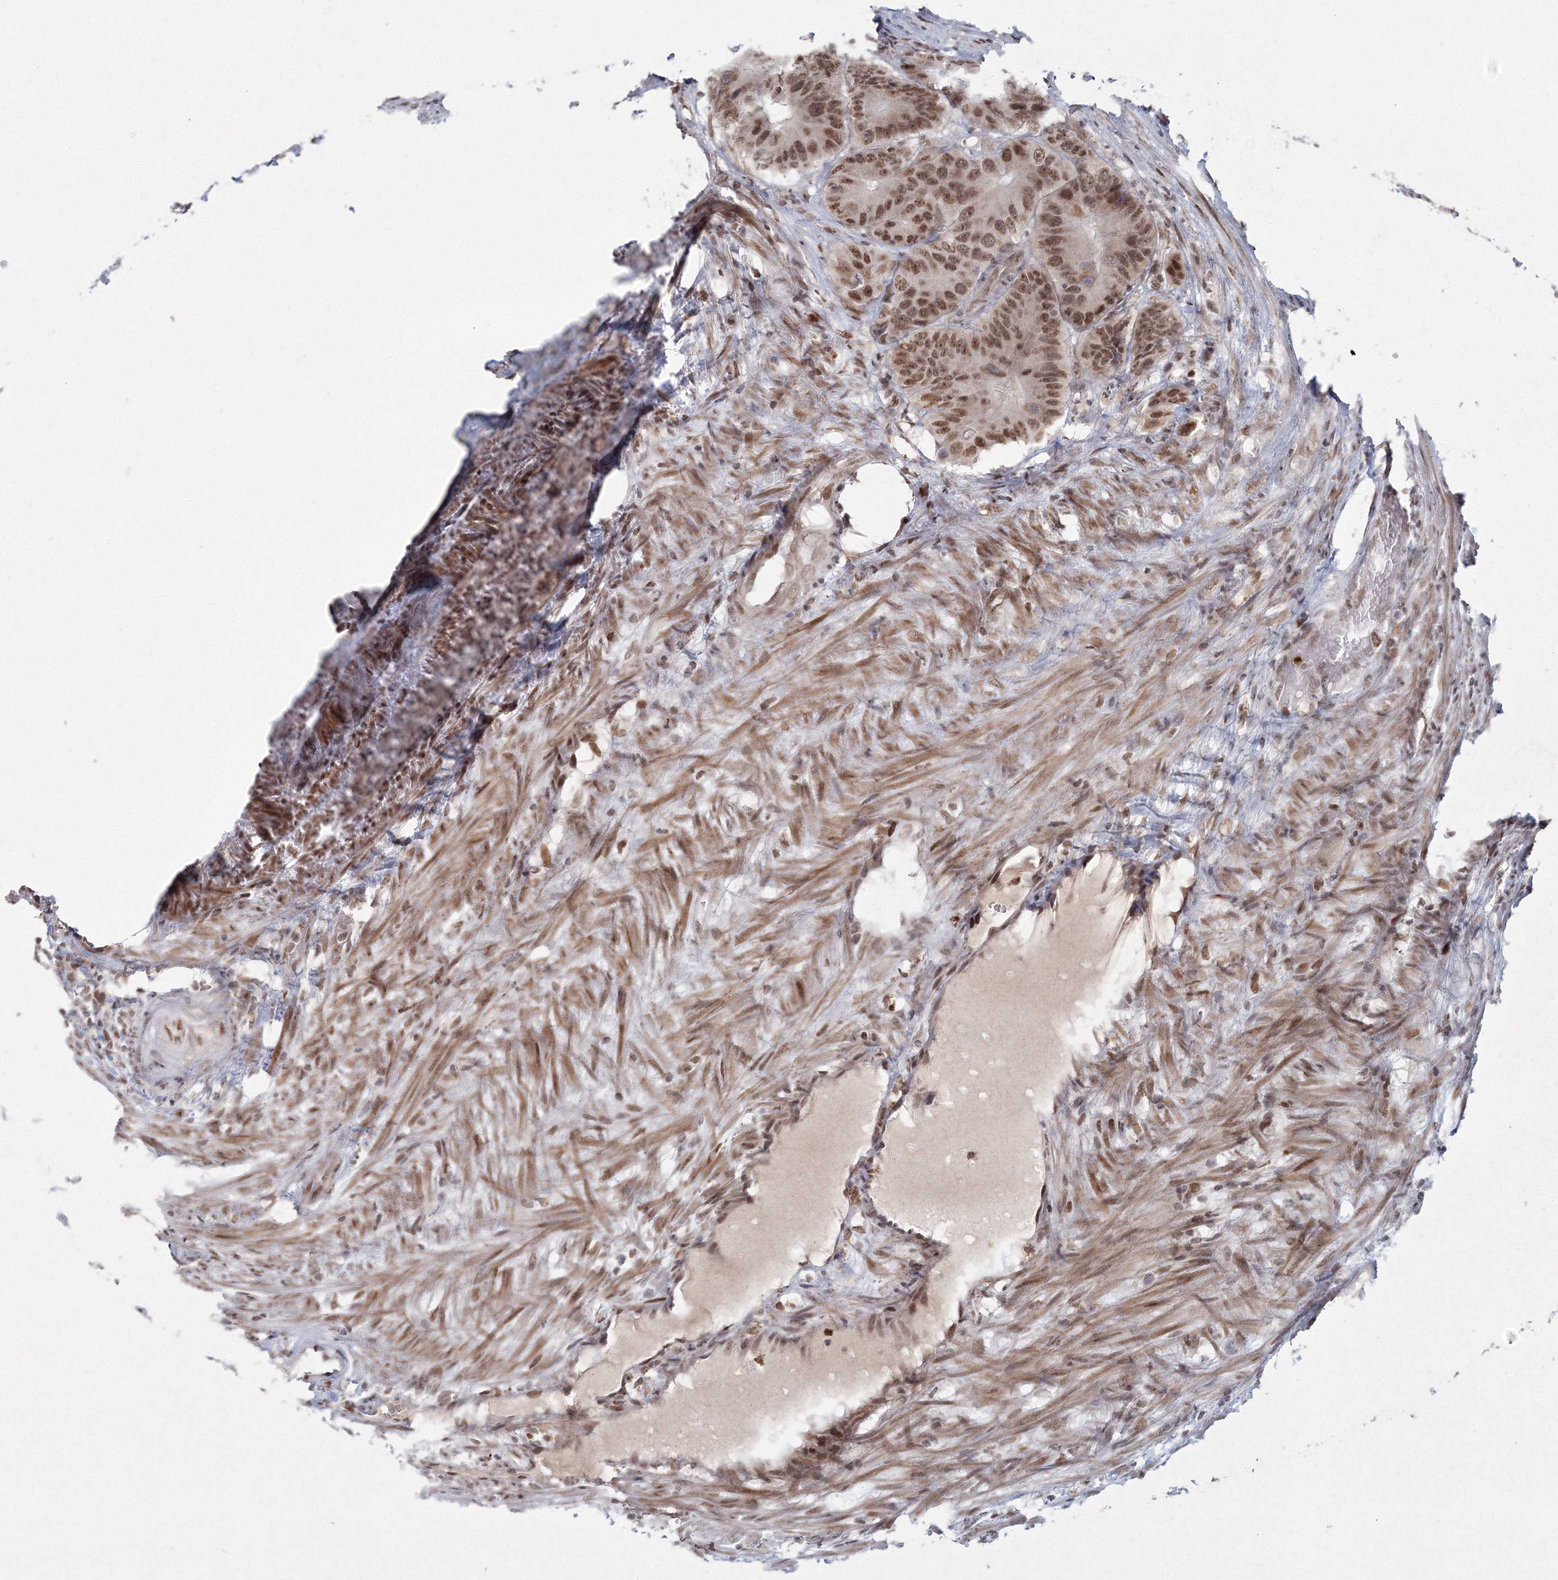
{"staining": {"intensity": "moderate", "quantity": ">75%", "location": "nuclear"}, "tissue": "colorectal cancer", "cell_type": "Tumor cells", "image_type": "cancer", "snomed": [{"axis": "morphology", "description": "Adenocarcinoma, NOS"}, {"axis": "topography", "description": "Colon"}], "caption": "Immunohistochemistry micrograph of neoplastic tissue: colorectal adenocarcinoma stained using IHC reveals medium levels of moderate protein expression localized specifically in the nuclear of tumor cells, appearing as a nuclear brown color.", "gene": "C3orf33", "patient": {"sex": "male", "age": 83}}